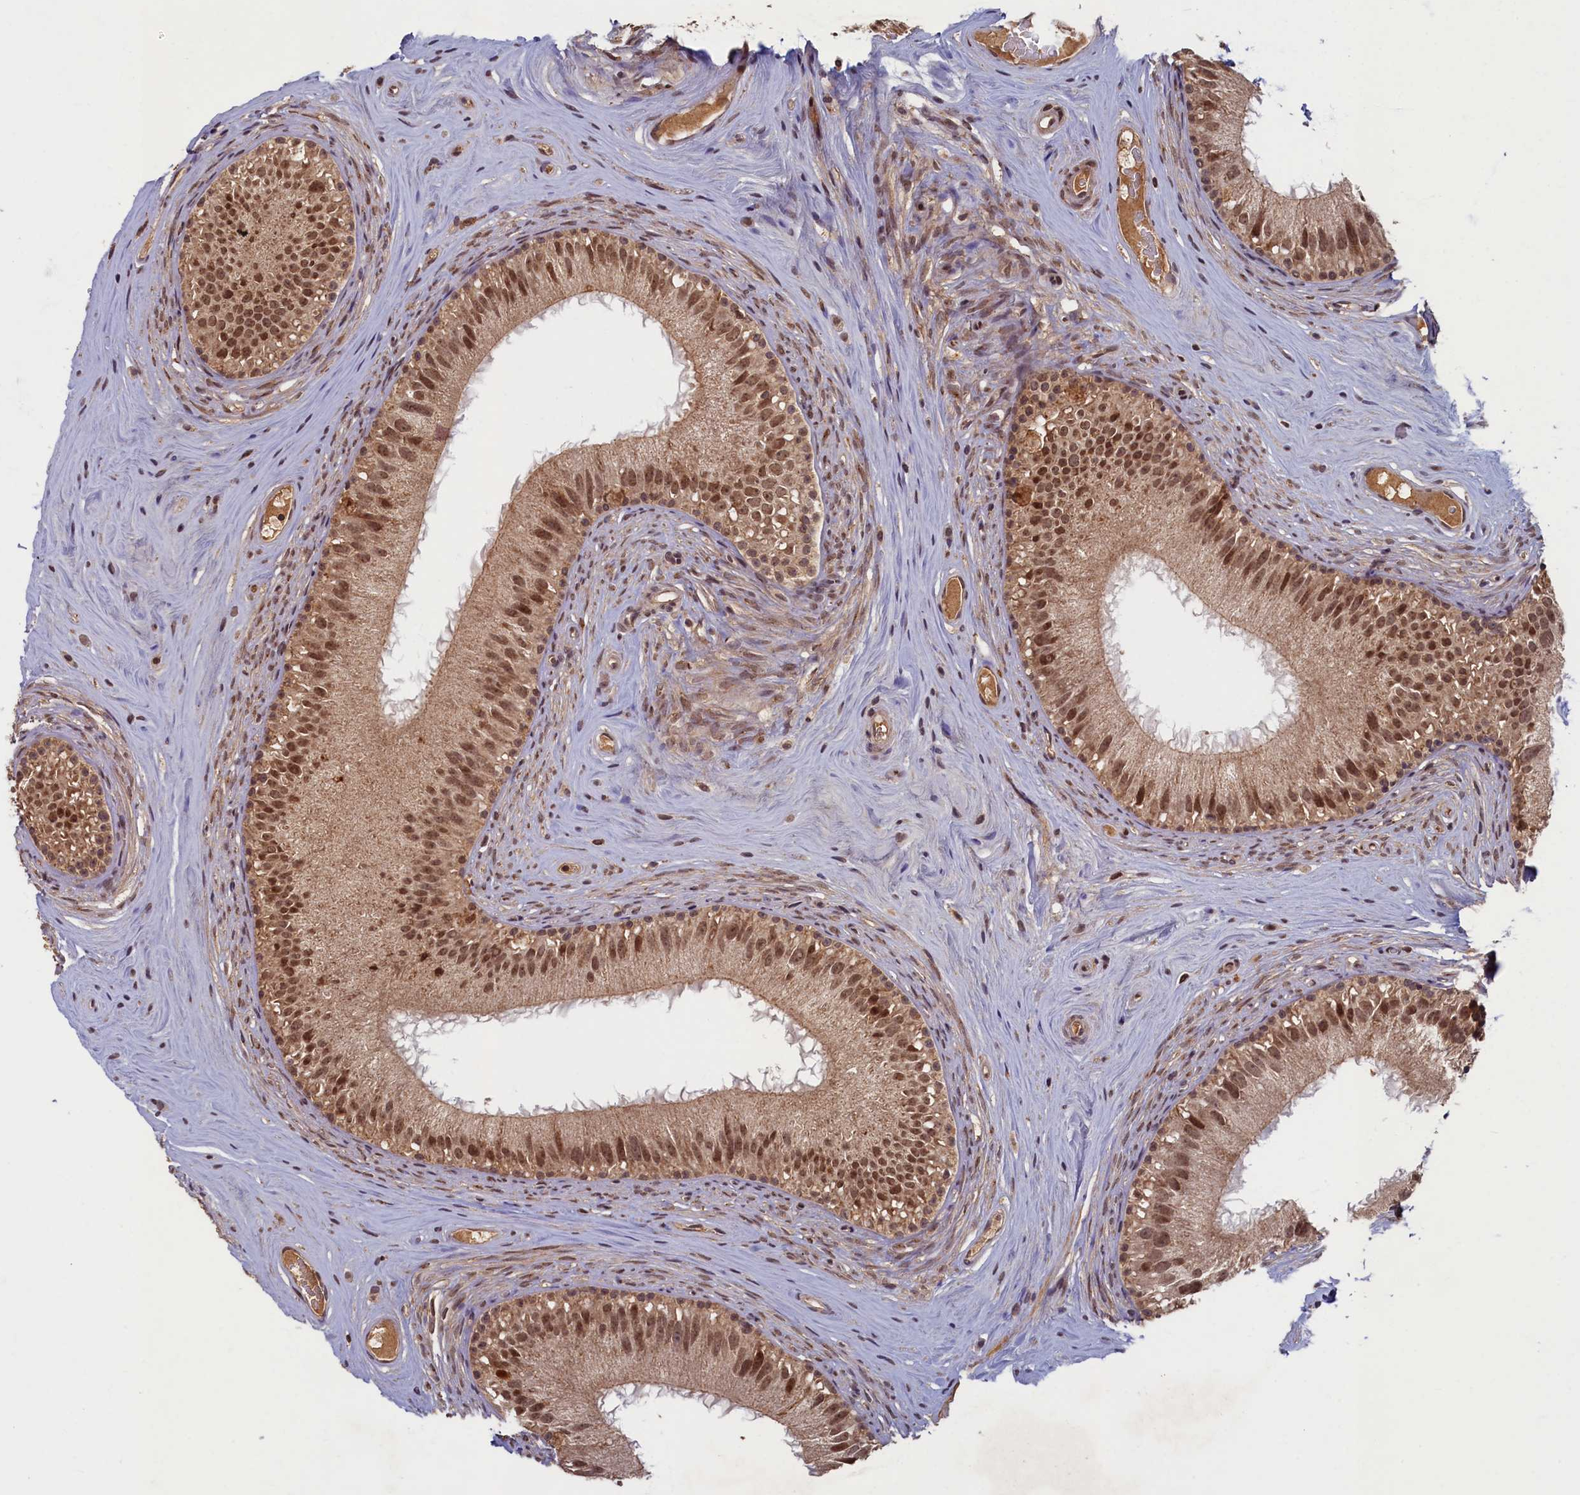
{"staining": {"intensity": "moderate", "quantity": ">75%", "location": "cytoplasmic/membranous,nuclear"}, "tissue": "epididymis", "cell_type": "Glandular cells", "image_type": "normal", "snomed": [{"axis": "morphology", "description": "Normal tissue, NOS"}, {"axis": "topography", "description": "Epididymis"}], "caption": "Immunohistochemical staining of normal epididymis reveals >75% levels of moderate cytoplasmic/membranous,nuclear protein expression in approximately >75% of glandular cells.", "gene": "BRCA1", "patient": {"sex": "male", "age": 45}}